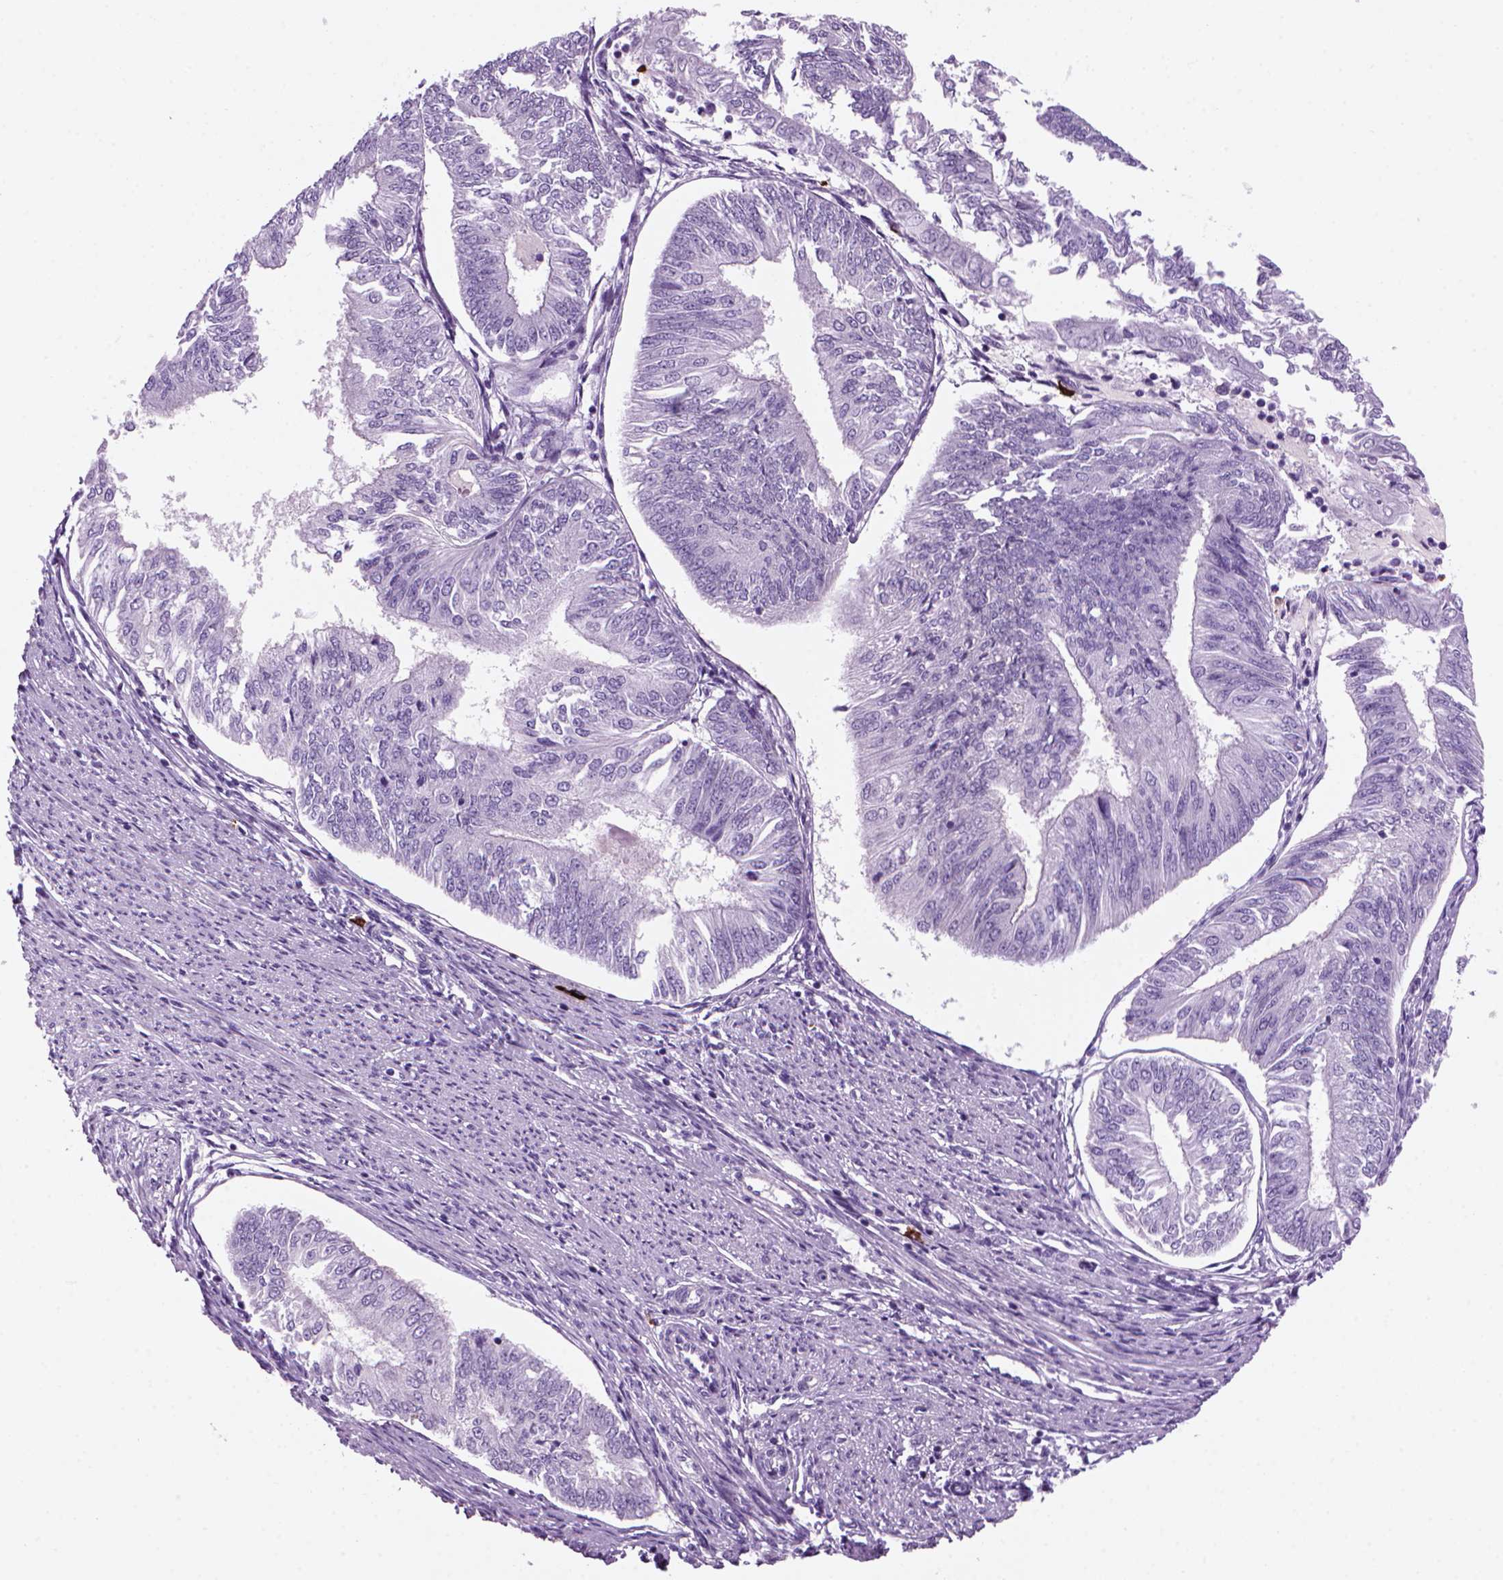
{"staining": {"intensity": "negative", "quantity": "none", "location": "none"}, "tissue": "endometrial cancer", "cell_type": "Tumor cells", "image_type": "cancer", "snomed": [{"axis": "morphology", "description": "Adenocarcinoma, NOS"}, {"axis": "topography", "description": "Endometrium"}], "caption": "Tumor cells are negative for brown protein staining in endometrial cancer. (Brightfield microscopy of DAB immunohistochemistry (IHC) at high magnification).", "gene": "MZB1", "patient": {"sex": "female", "age": 58}}